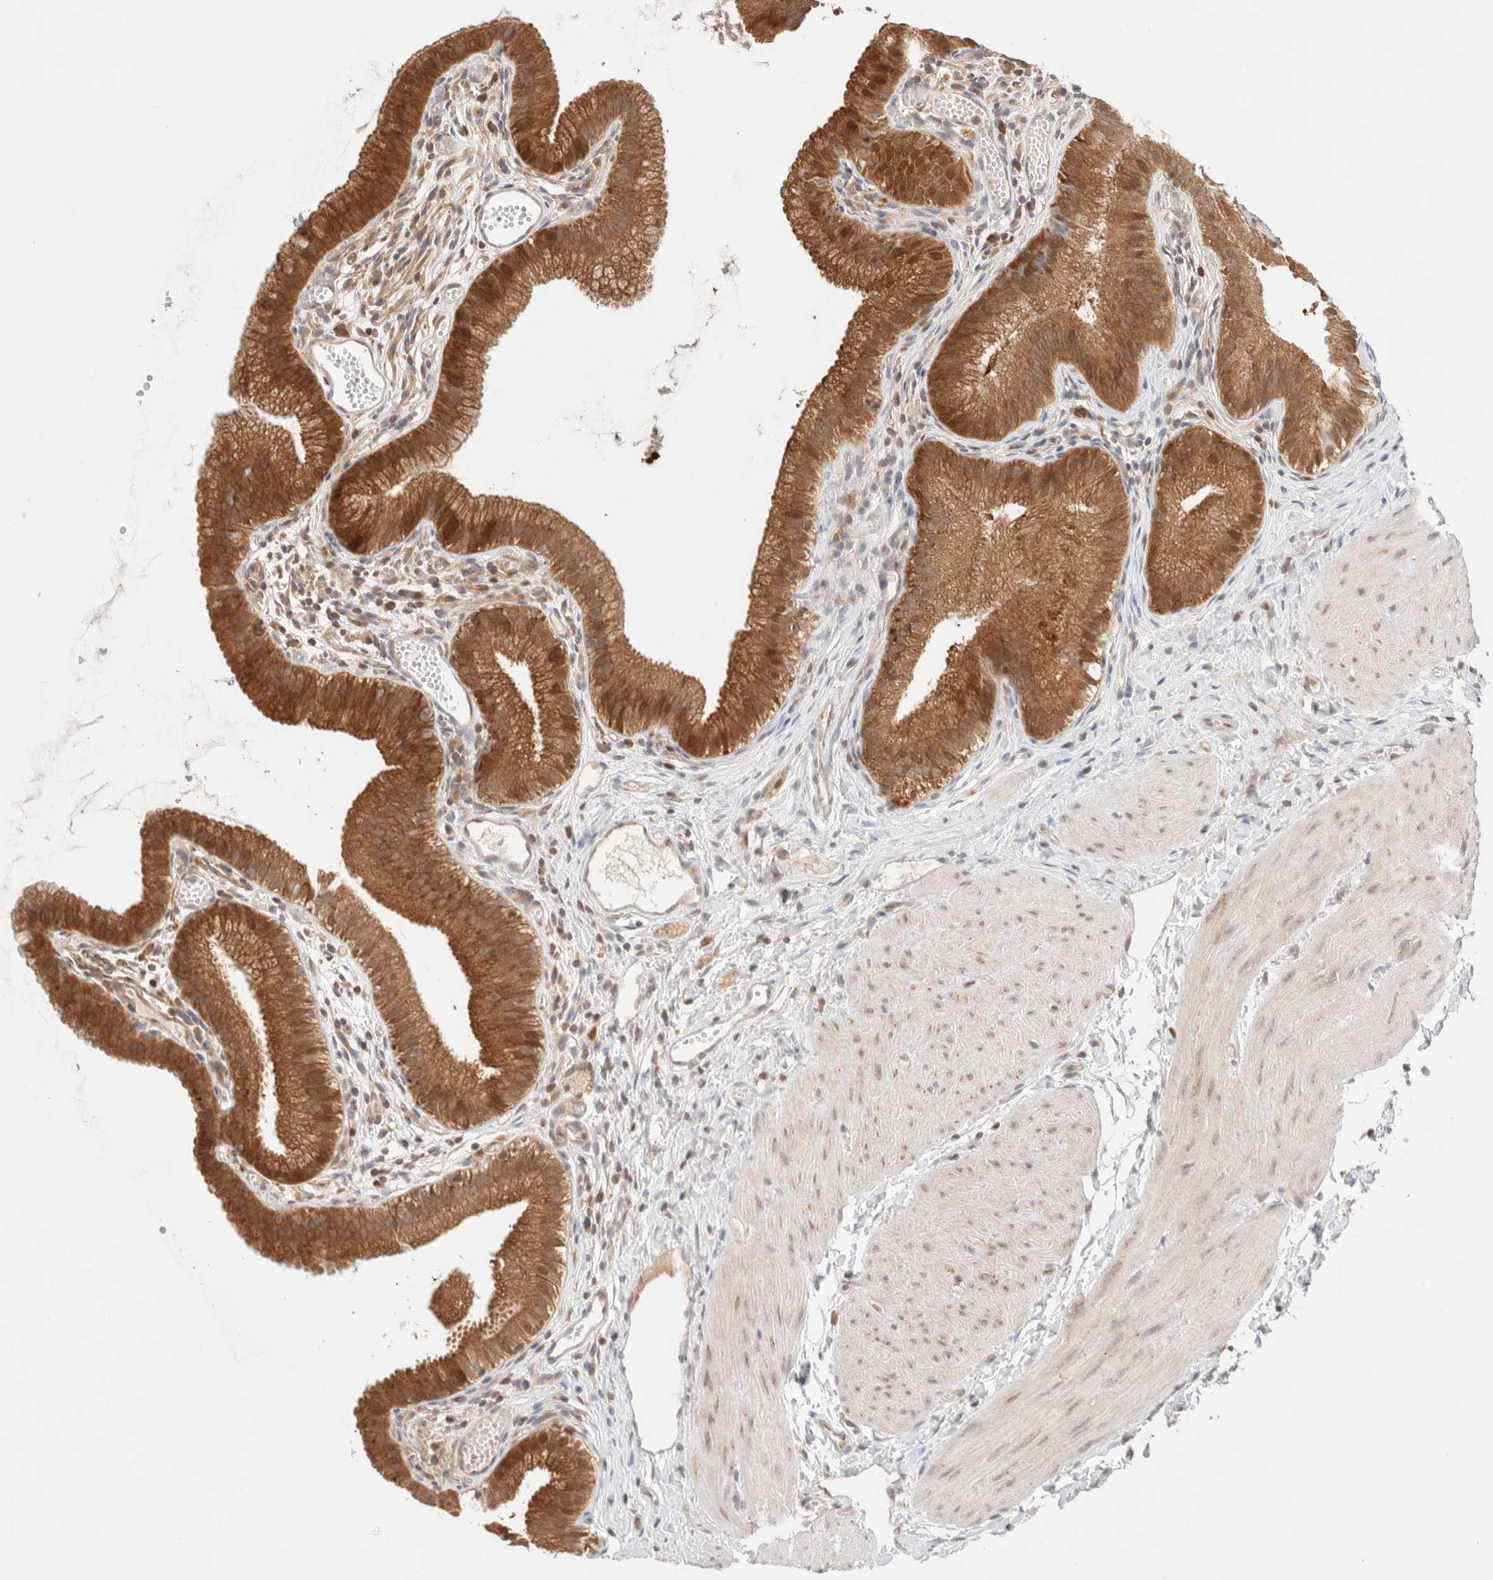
{"staining": {"intensity": "strong", "quantity": ">75%", "location": "cytoplasmic/membranous"}, "tissue": "gallbladder", "cell_type": "Glandular cells", "image_type": "normal", "snomed": [{"axis": "morphology", "description": "Normal tissue, NOS"}, {"axis": "topography", "description": "Gallbladder"}], "caption": "Immunohistochemistry micrograph of unremarkable gallbladder: gallbladder stained using immunohistochemistry (IHC) demonstrates high levels of strong protein expression localized specifically in the cytoplasmic/membranous of glandular cells, appearing as a cytoplasmic/membranous brown color.", "gene": "XKR4", "patient": {"sex": "female", "age": 26}}